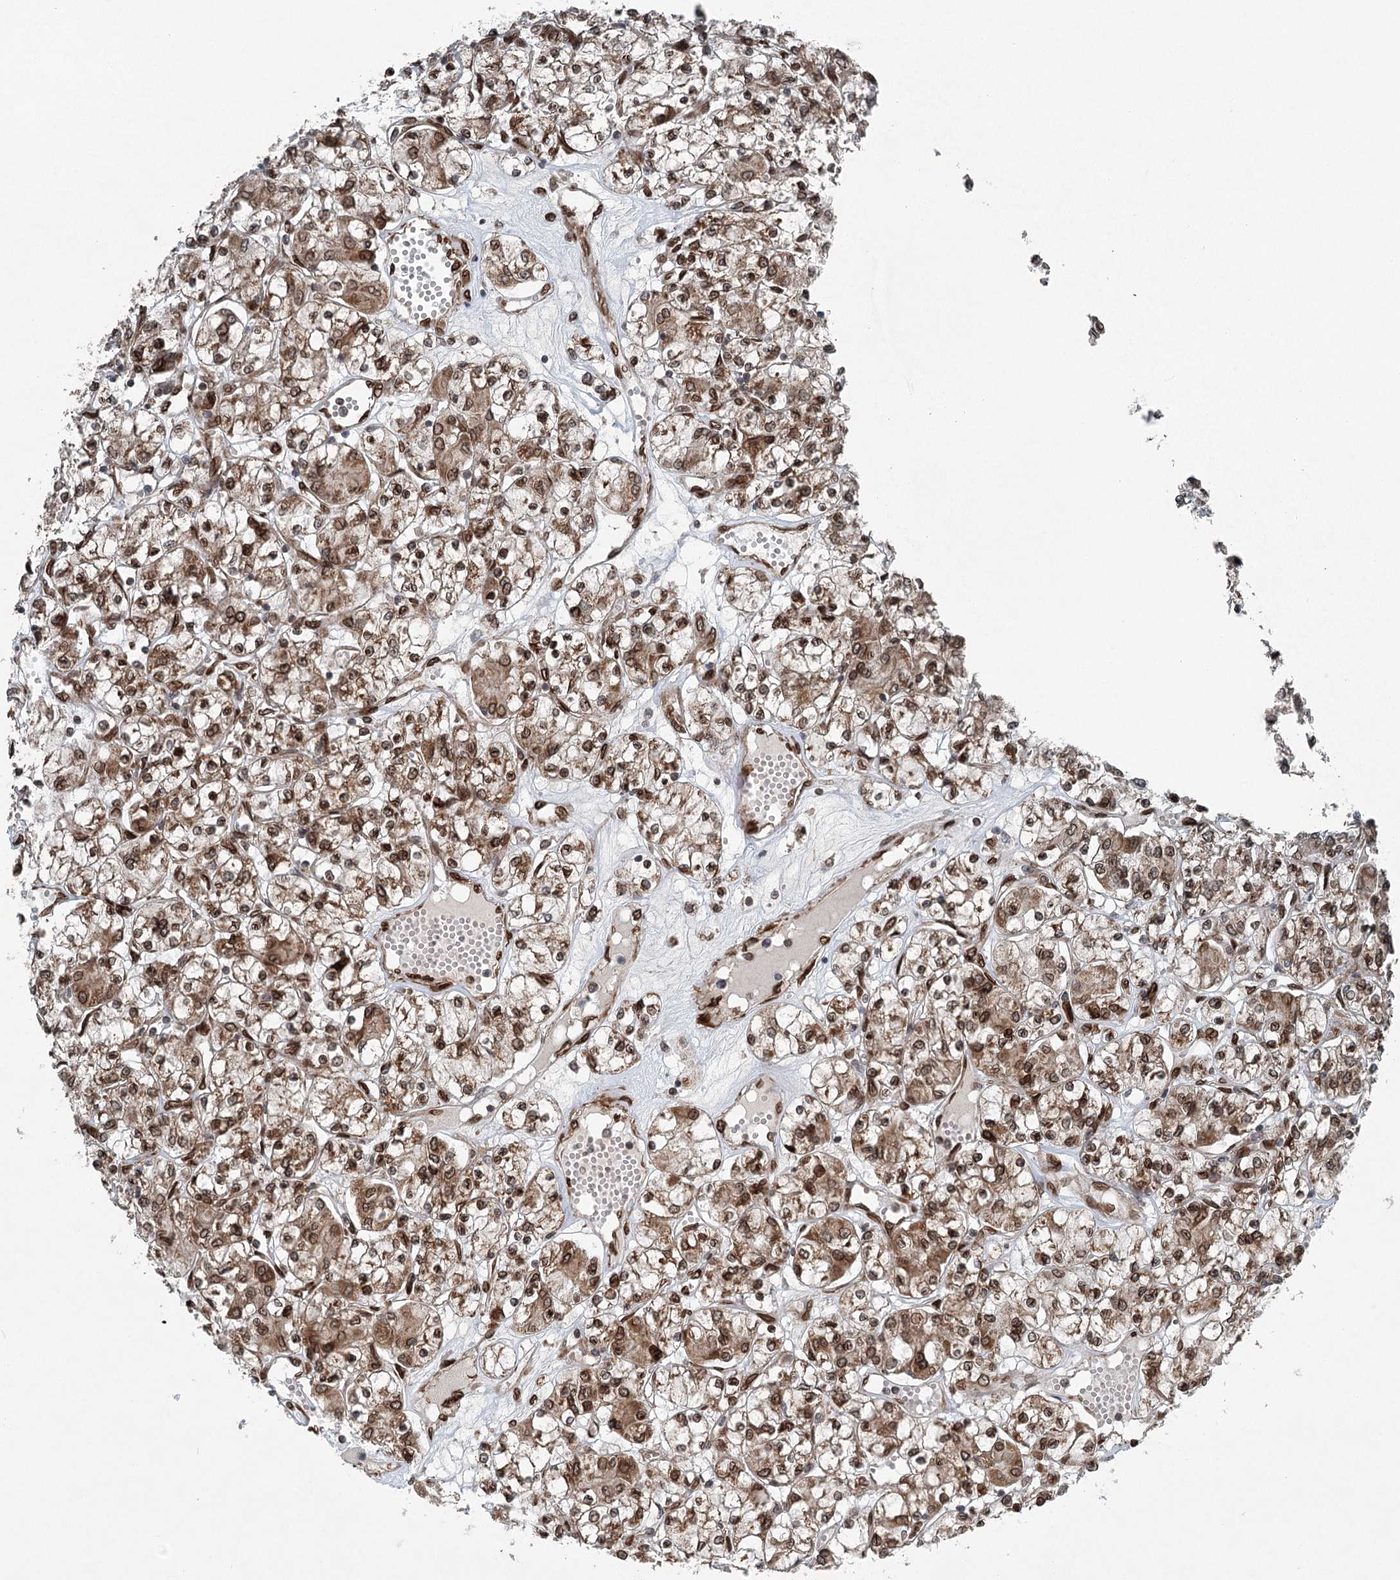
{"staining": {"intensity": "strong", "quantity": ">75%", "location": "cytoplasmic/membranous"}, "tissue": "renal cancer", "cell_type": "Tumor cells", "image_type": "cancer", "snomed": [{"axis": "morphology", "description": "Adenocarcinoma, NOS"}, {"axis": "topography", "description": "Kidney"}], "caption": "Adenocarcinoma (renal) stained with immunohistochemistry (IHC) shows strong cytoplasmic/membranous staining in about >75% of tumor cells.", "gene": "BCKDHA", "patient": {"sex": "female", "age": 59}}